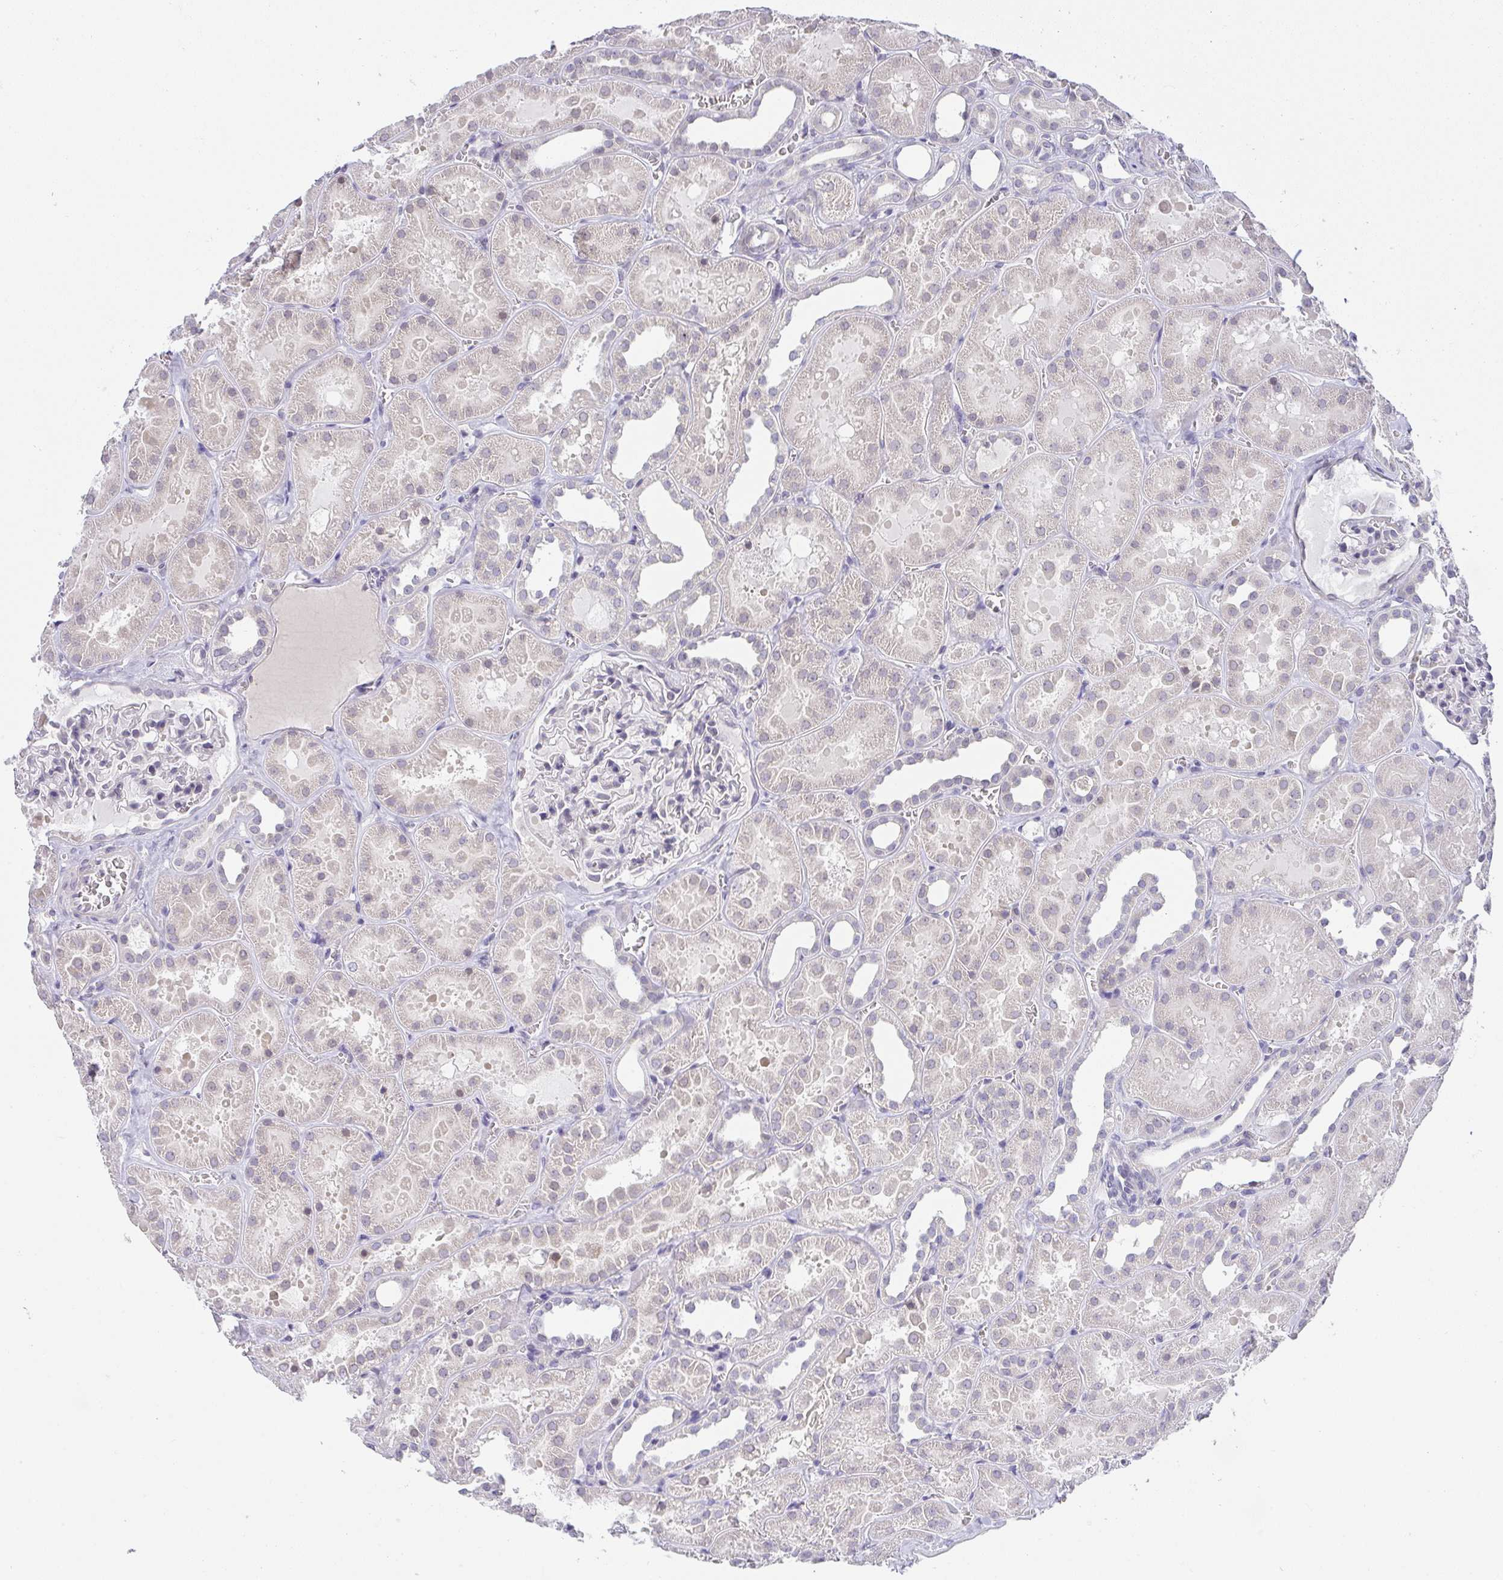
{"staining": {"intensity": "negative", "quantity": "none", "location": "none"}, "tissue": "kidney", "cell_type": "Cells in glomeruli", "image_type": "normal", "snomed": [{"axis": "morphology", "description": "Normal tissue, NOS"}, {"axis": "topography", "description": "Kidney"}], "caption": "This micrograph is of benign kidney stained with immunohistochemistry to label a protein in brown with the nuclei are counter-stained blue. There is no positivity in cells in glomeruli.", "gene": "CACNA1S", "patient": {"sex": "female", "age": 41}}